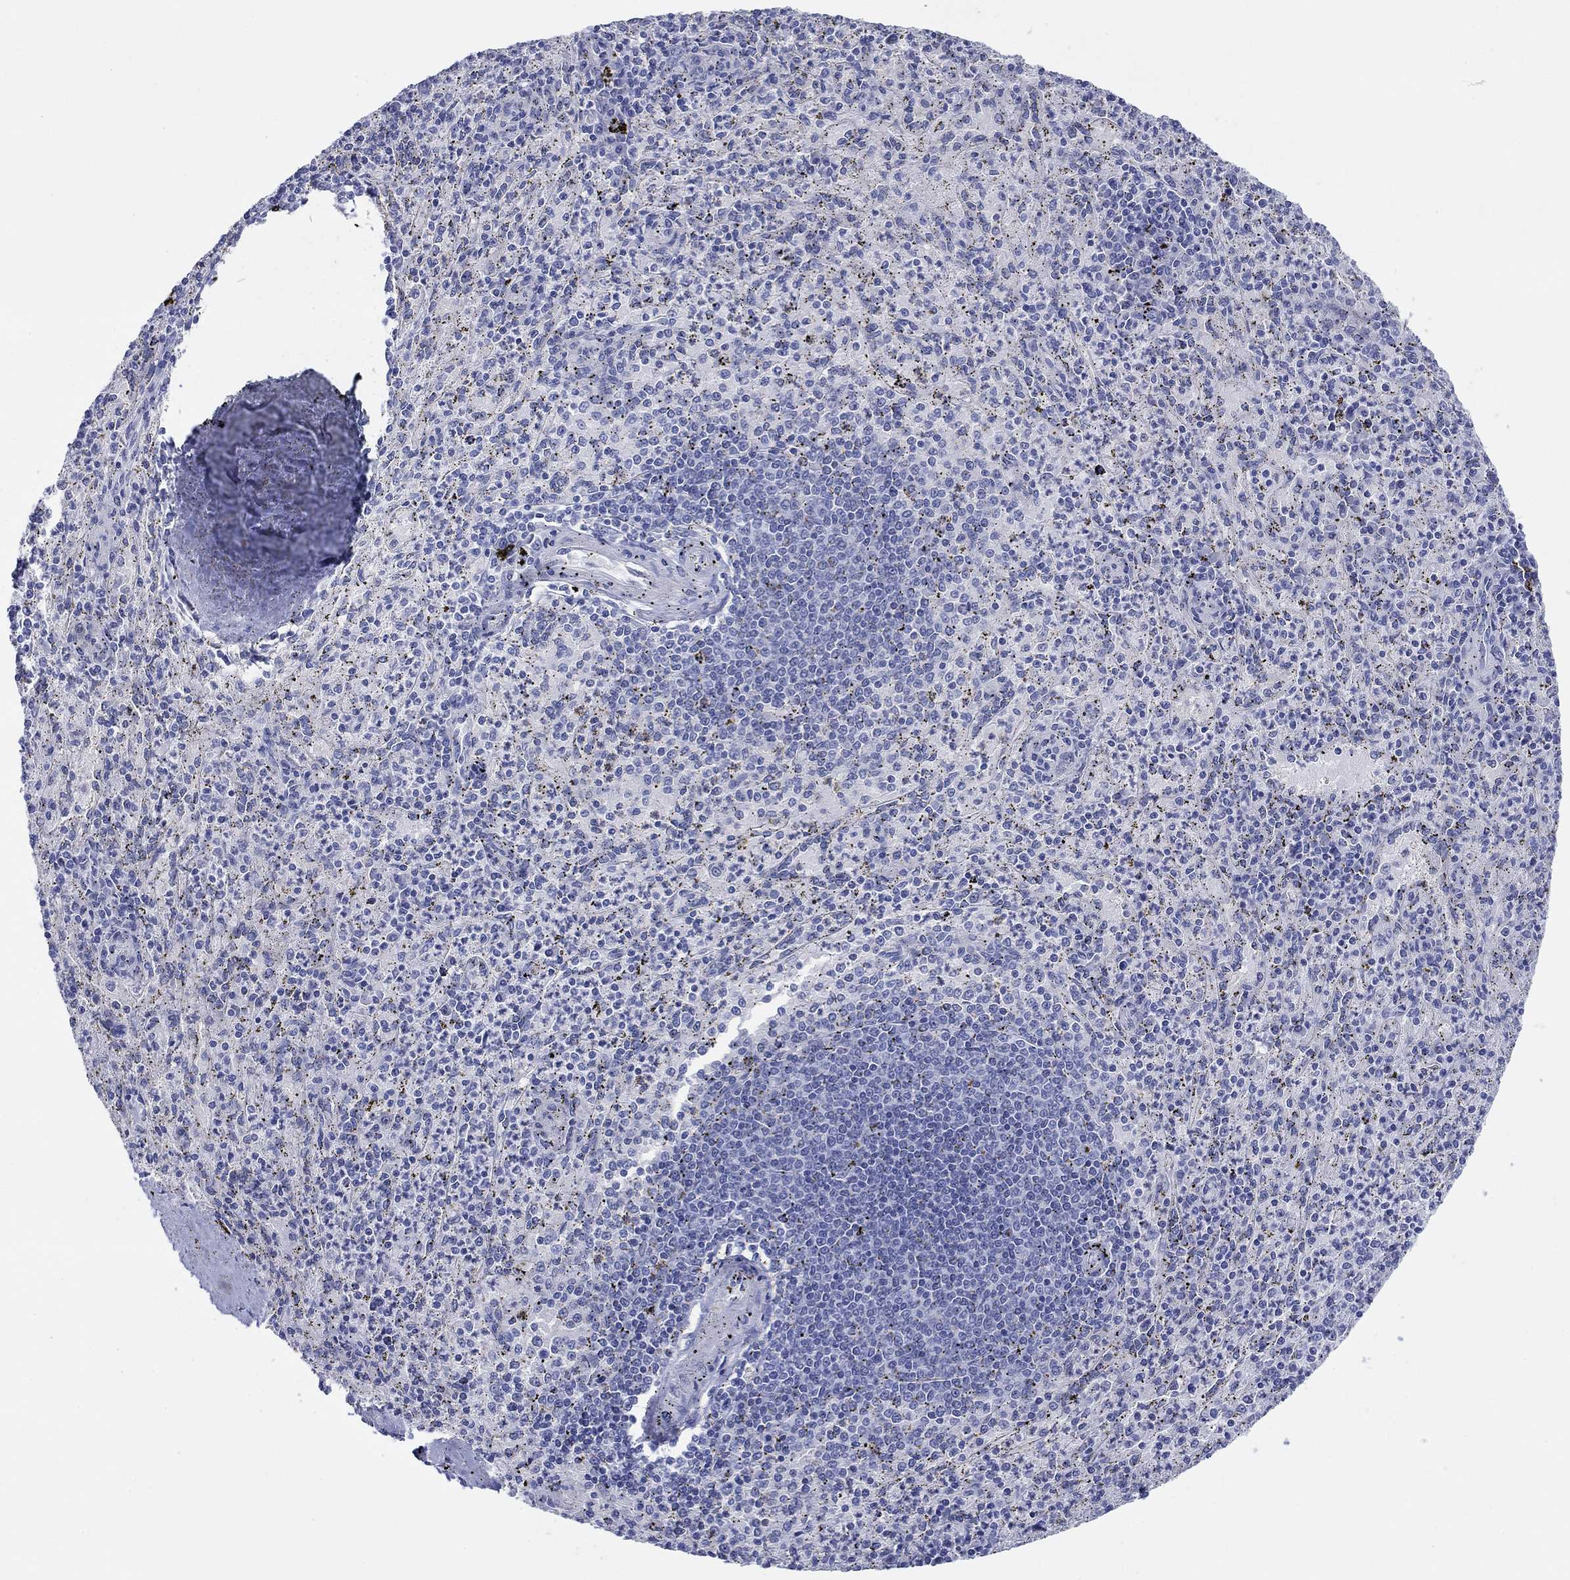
{"staining": {"intensity": "negative", "quantity": "none", "location": "none"}, "tissue": "spleen", "cell_type": "Cells in red pulp", "image_type": "normal", "snomed": [{"axis": "morphology", "description": "Normal tissue, NOS"}, {"axis": "topography", "description": "Spleen"}], "caption": "DAB (3,3'-diaminobenzidine) immunohistochemical staining of unremarkable spleen shows no significant positivity in cells in red pulp.", "gene": "ATP1B1", "patient": {"sex": "male", "age": 60}}